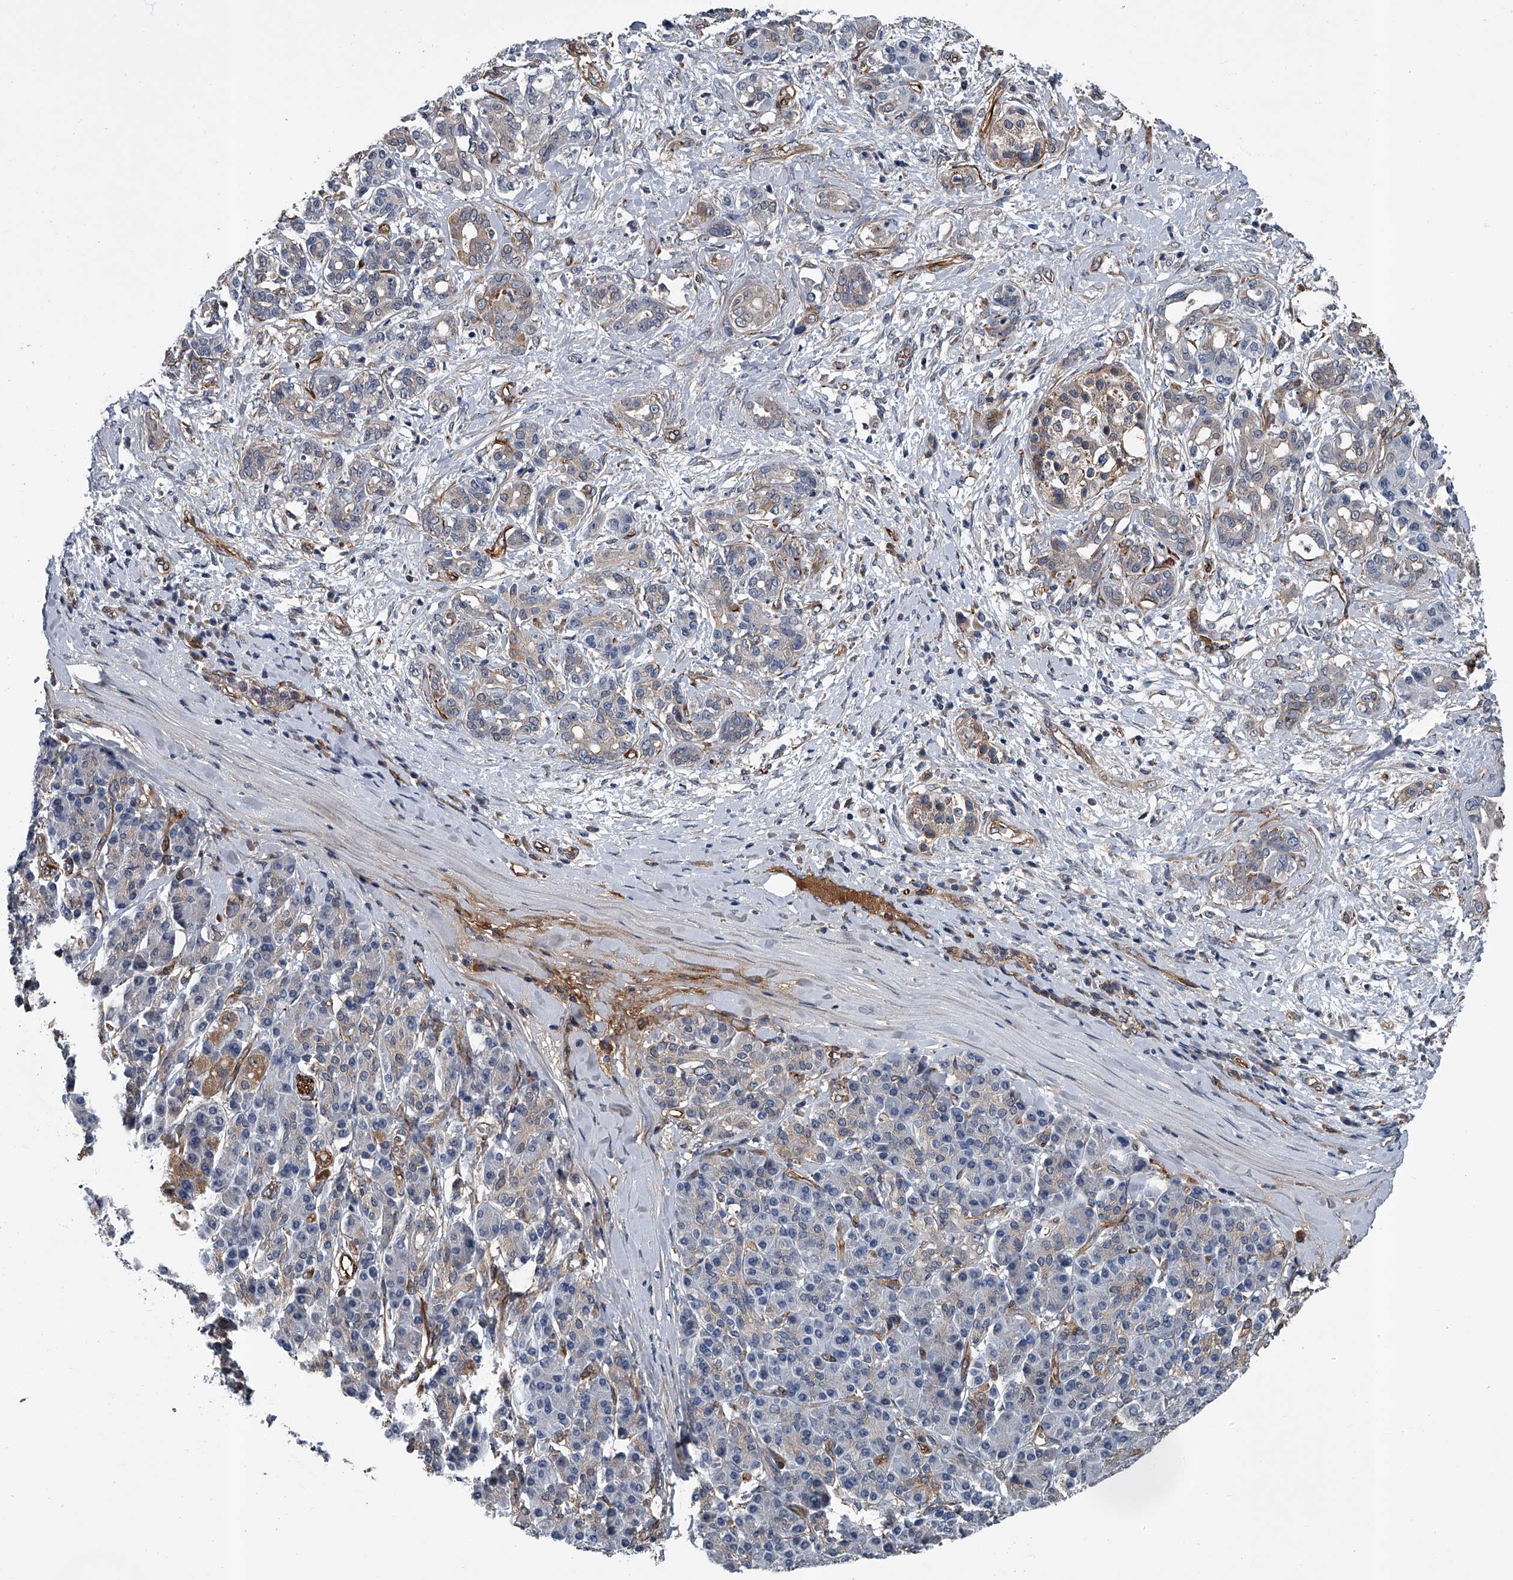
{"staining": {"intensity": "weak", "quantity": "<25%", "location": "cytoplasmic/membranous"}, "tissue": "pancreatic cancer", "cell_type": "Tumor cells", "image_type": "cancer", "snomed": [{"axis": "morphology", "description": "Adenocarcinoma, NOS"}, {"axis": "topography", "description": "Pancreas"}], "caption": "Adenocarcinoma (pancreatic) stained for a protein using IHC exhibits no positivity tumor cells.", "gene": "LDLRAD2", "patient": {"sex": "female", "age": 56}}